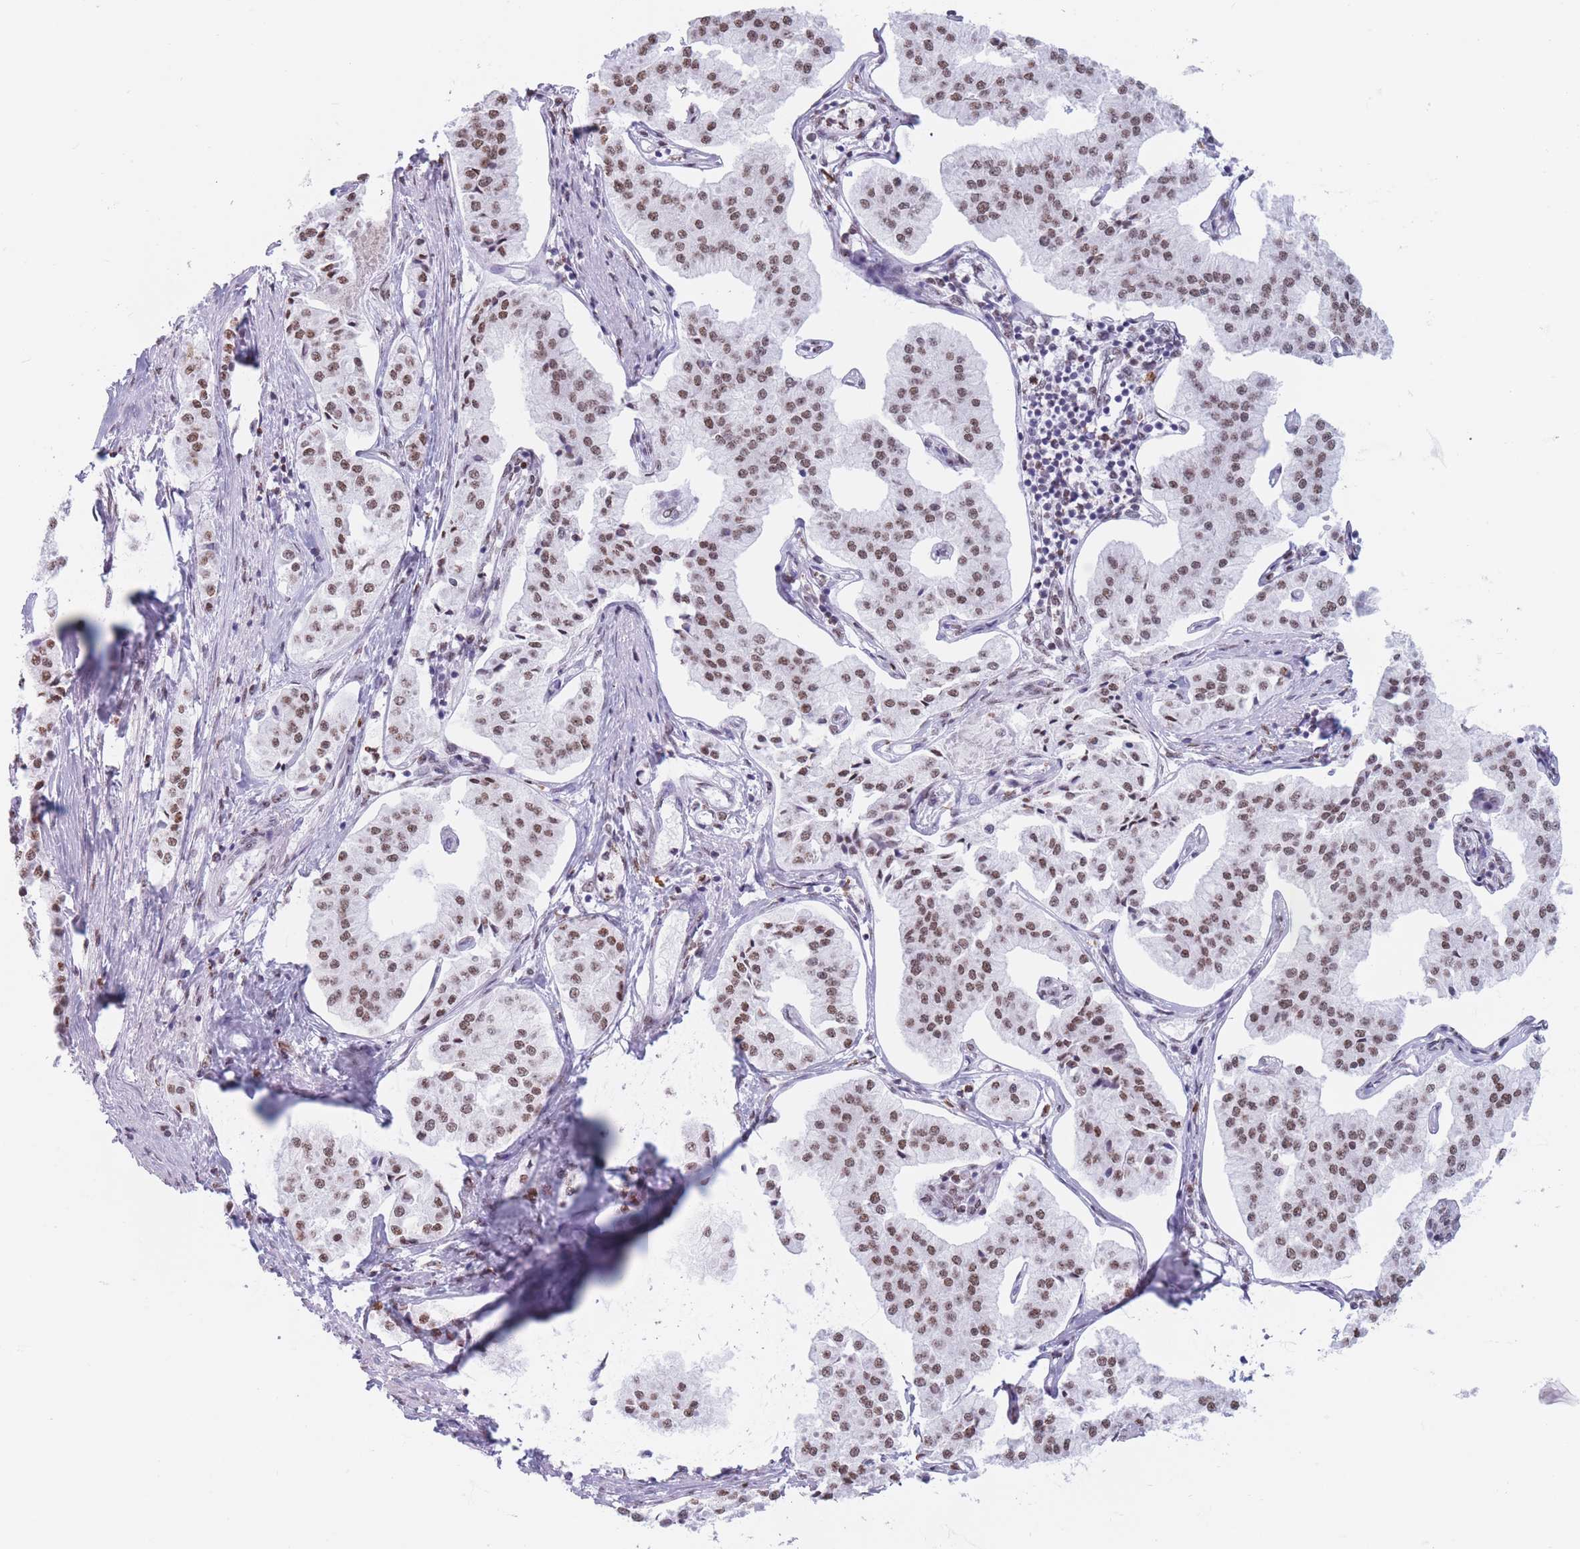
{"staining": {"intensity": "moderate", "quantity": ">75%", "location": "nuclear"}, "tissue": "pancreatic cancer", "cell_type": "Tumor cells", "image_type": "cancer", "snomed": [{"axis": "morphology", "description": "Adenocarcinoma, NOS"}, {"axis": "topography", "description": "Pancreas"}], "caption": "The histopathology image exhibits a brown stain indicating the presence of a protein in the nuclear of tumor cells in pancreatic cancer (adenocarcinoma). The protein of interest is stained brown, and the nuclei are stained in blue (DAB (3,3'-diaminobenzidine) IHC with brightfield microscopy, high magnification).", "gene": "RYK", "patient": {"sex": "female", "age": 50}}